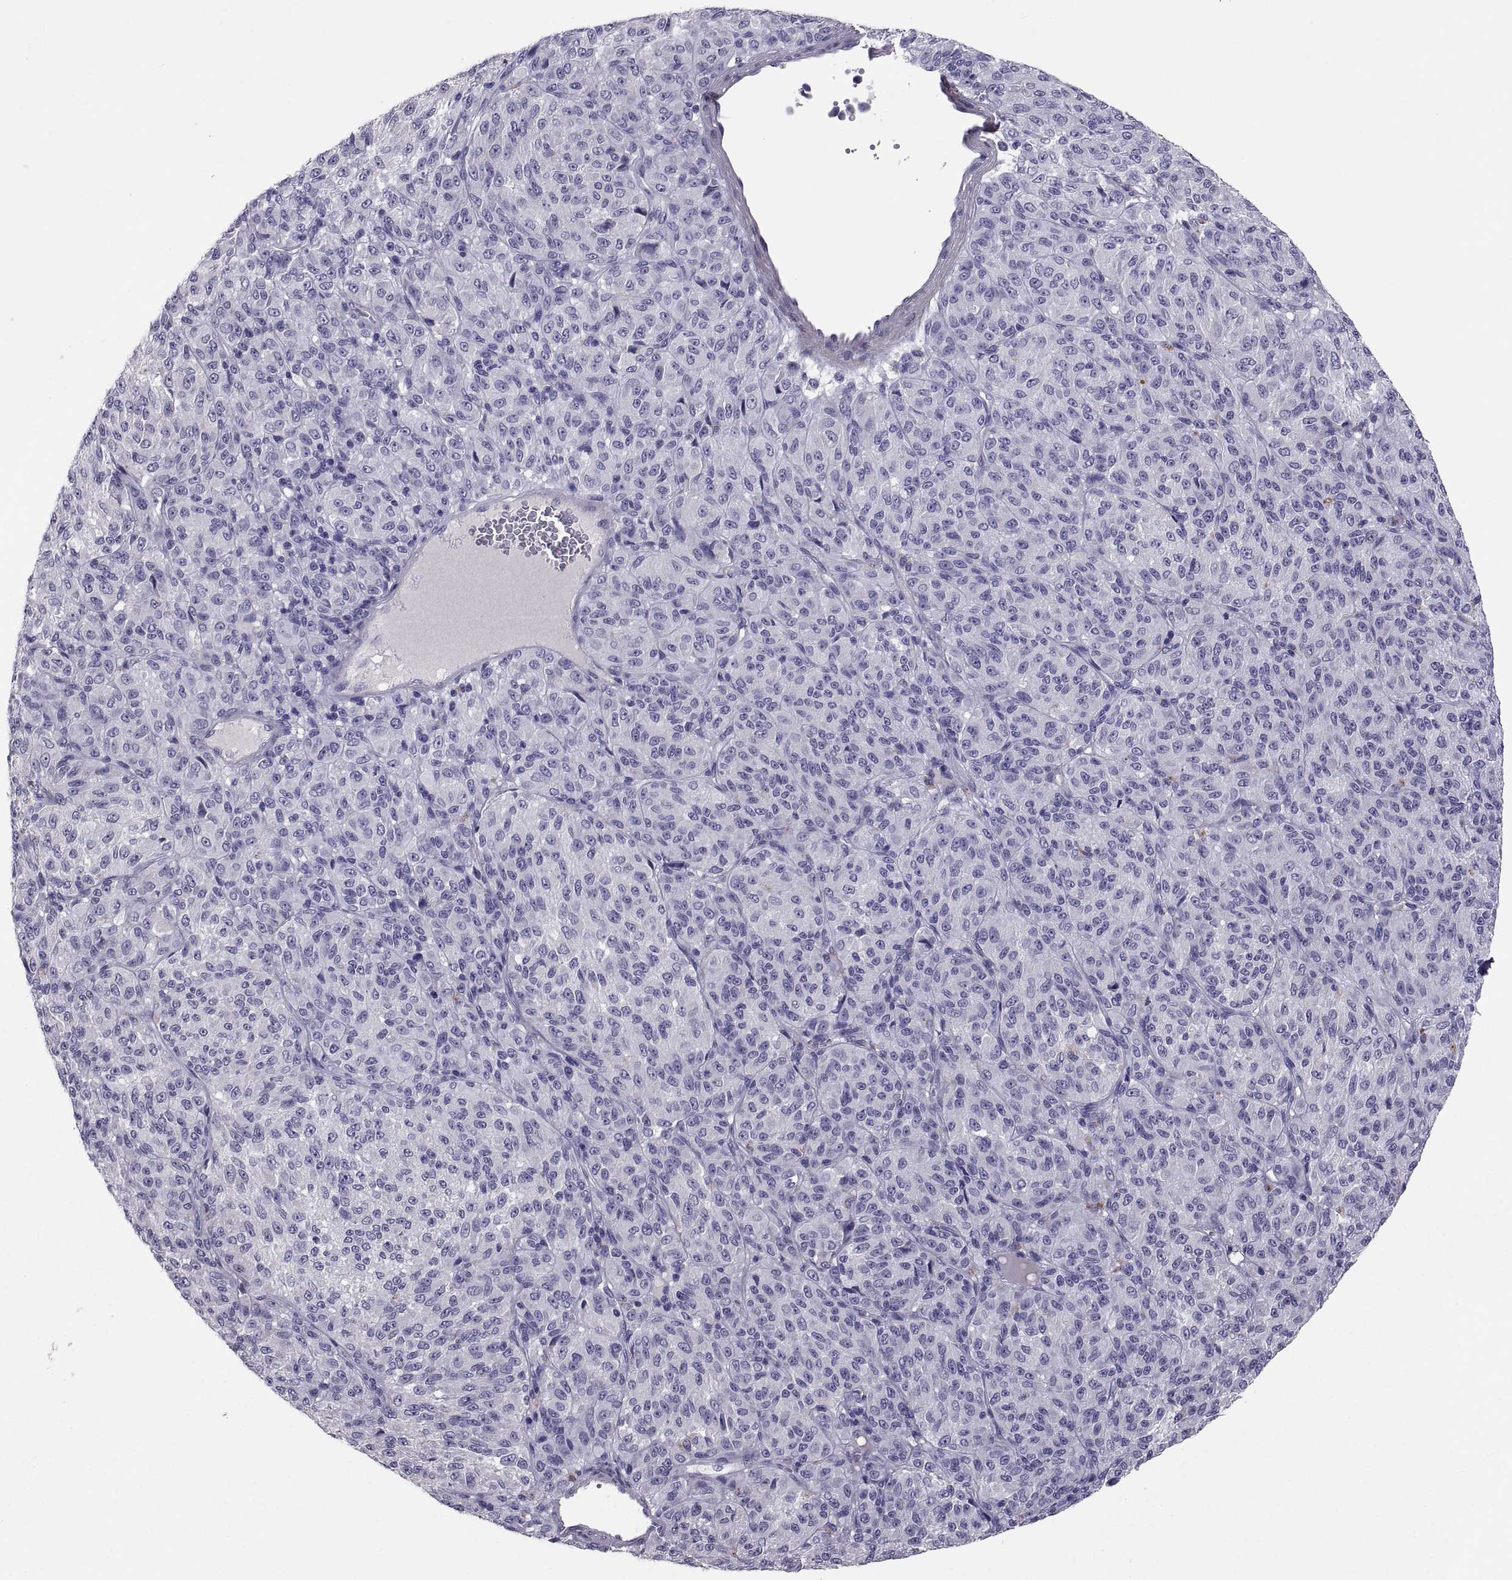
{"staining": {"intensity": "negative", "quantity": "none", "location": "none"}, "tissue": "melanoma", "cell_type": "Tumor cells", "image_type": "cancer", "snomed": [{"axis": "morphology", "description": "Malignant melanoma, Metastatic site"}, {"axis": "topography", "description": "Brain"}], "caption": "High magnification brightfield microscopy of melanoma stained with DAB (3,3'-diaminobenzidine) (brown) and counterstained with hematoxylin (blue): tumor cells show no significant staining.", "gene": "IGSF1", "patient": {"sex": "female", "age": 56}}